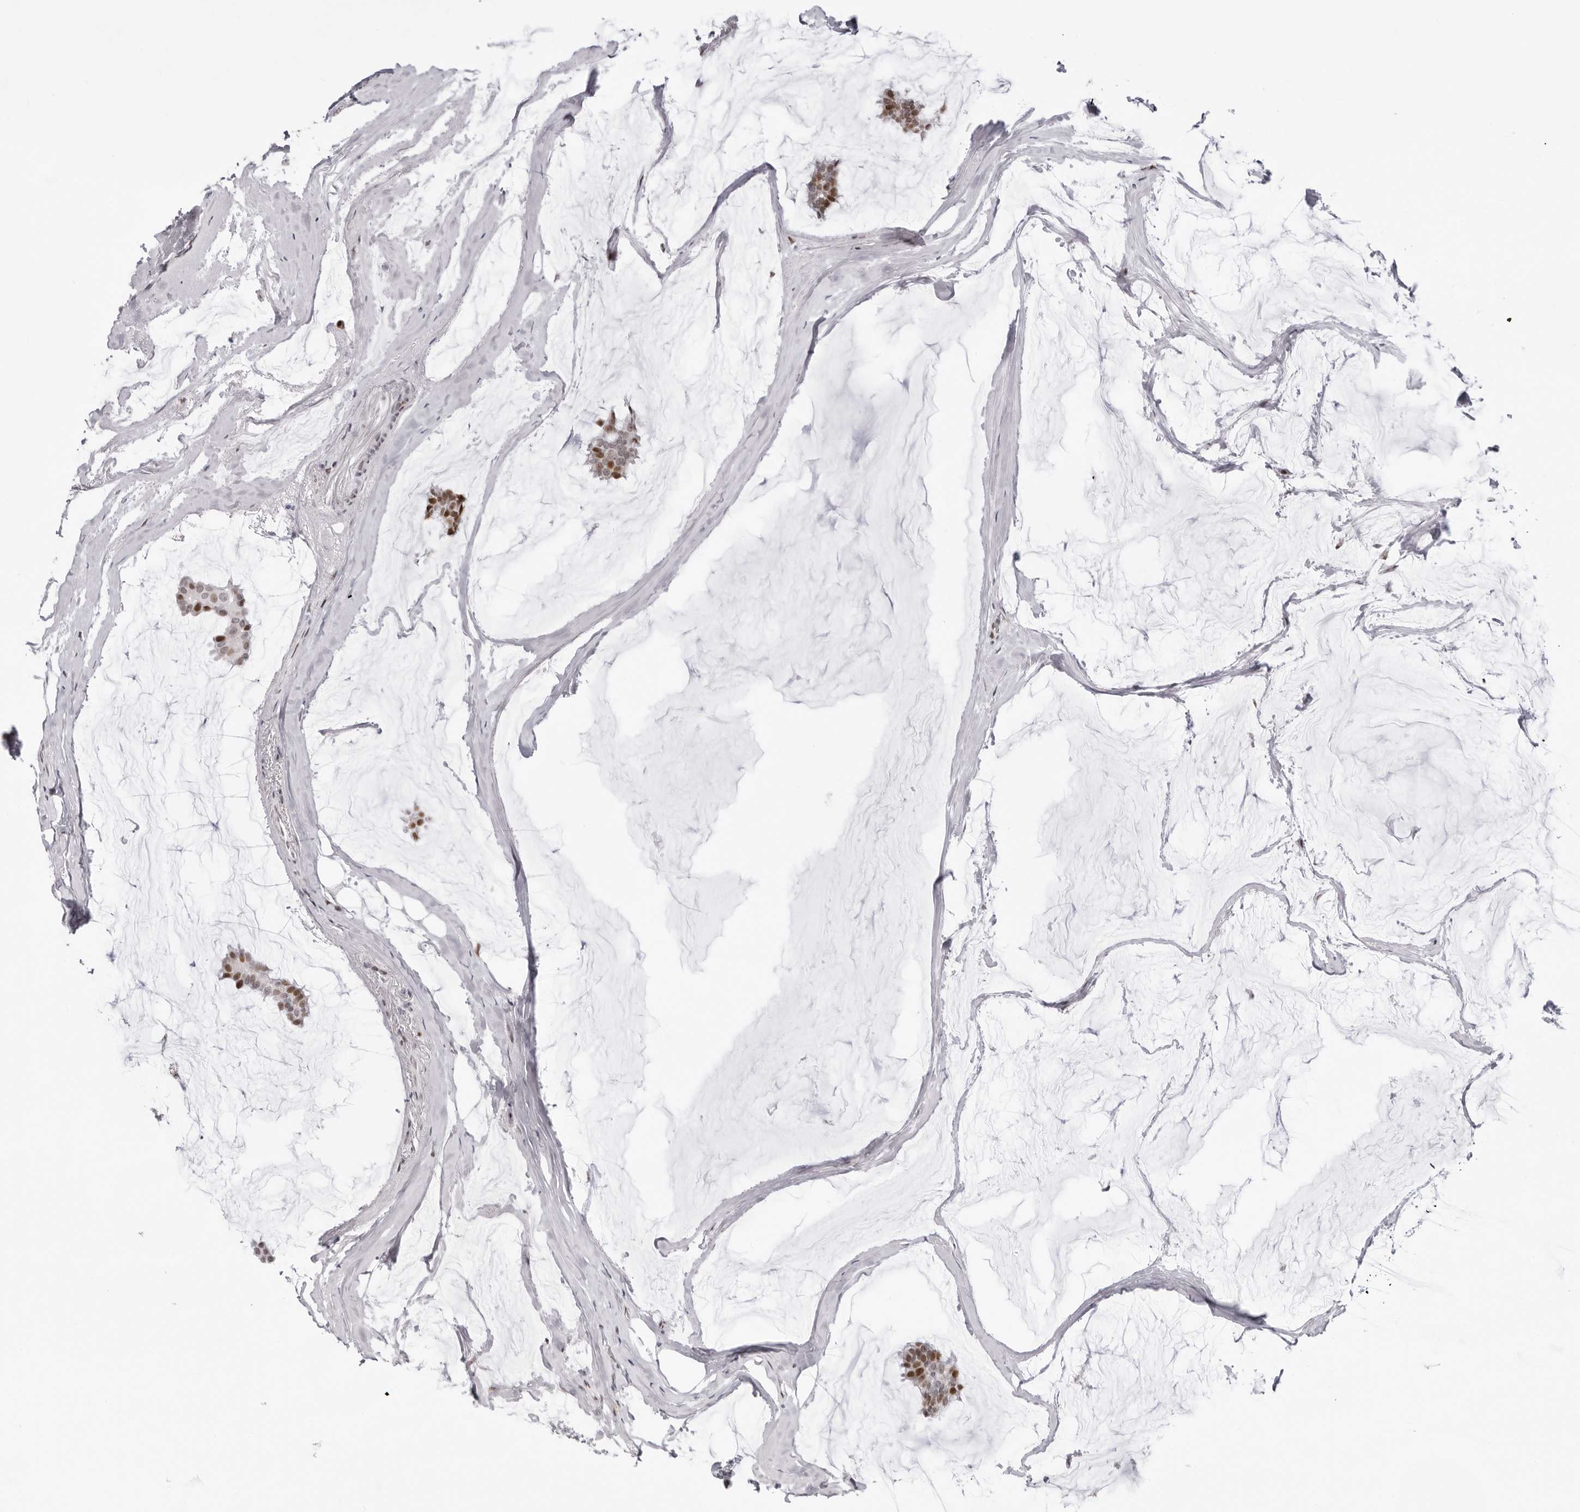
{"staining": {"intensity": "moderate", "quantity": ">75%", "location": "nuclear"}, "tissue": "breast cancer", "cell_type": "Tumor cells", "image_type": "cancer", "snomed": [{"axis": "morphology", "description": "Duct carcinoma"}, {"axis": "topography", "description": "Breast"}], "caption": "Breast invasive ductal carcinoma stained for a protein shows moderate nuclear positivity in tumor cells. Using DAB (3,3'-diaminobenzidine) (brown) and hematoxylin (blue) stains, captured at high magnification using brightfield microscopy.", "gene": "NTPCR", "patient": {"sex": "female", "age": 93}}